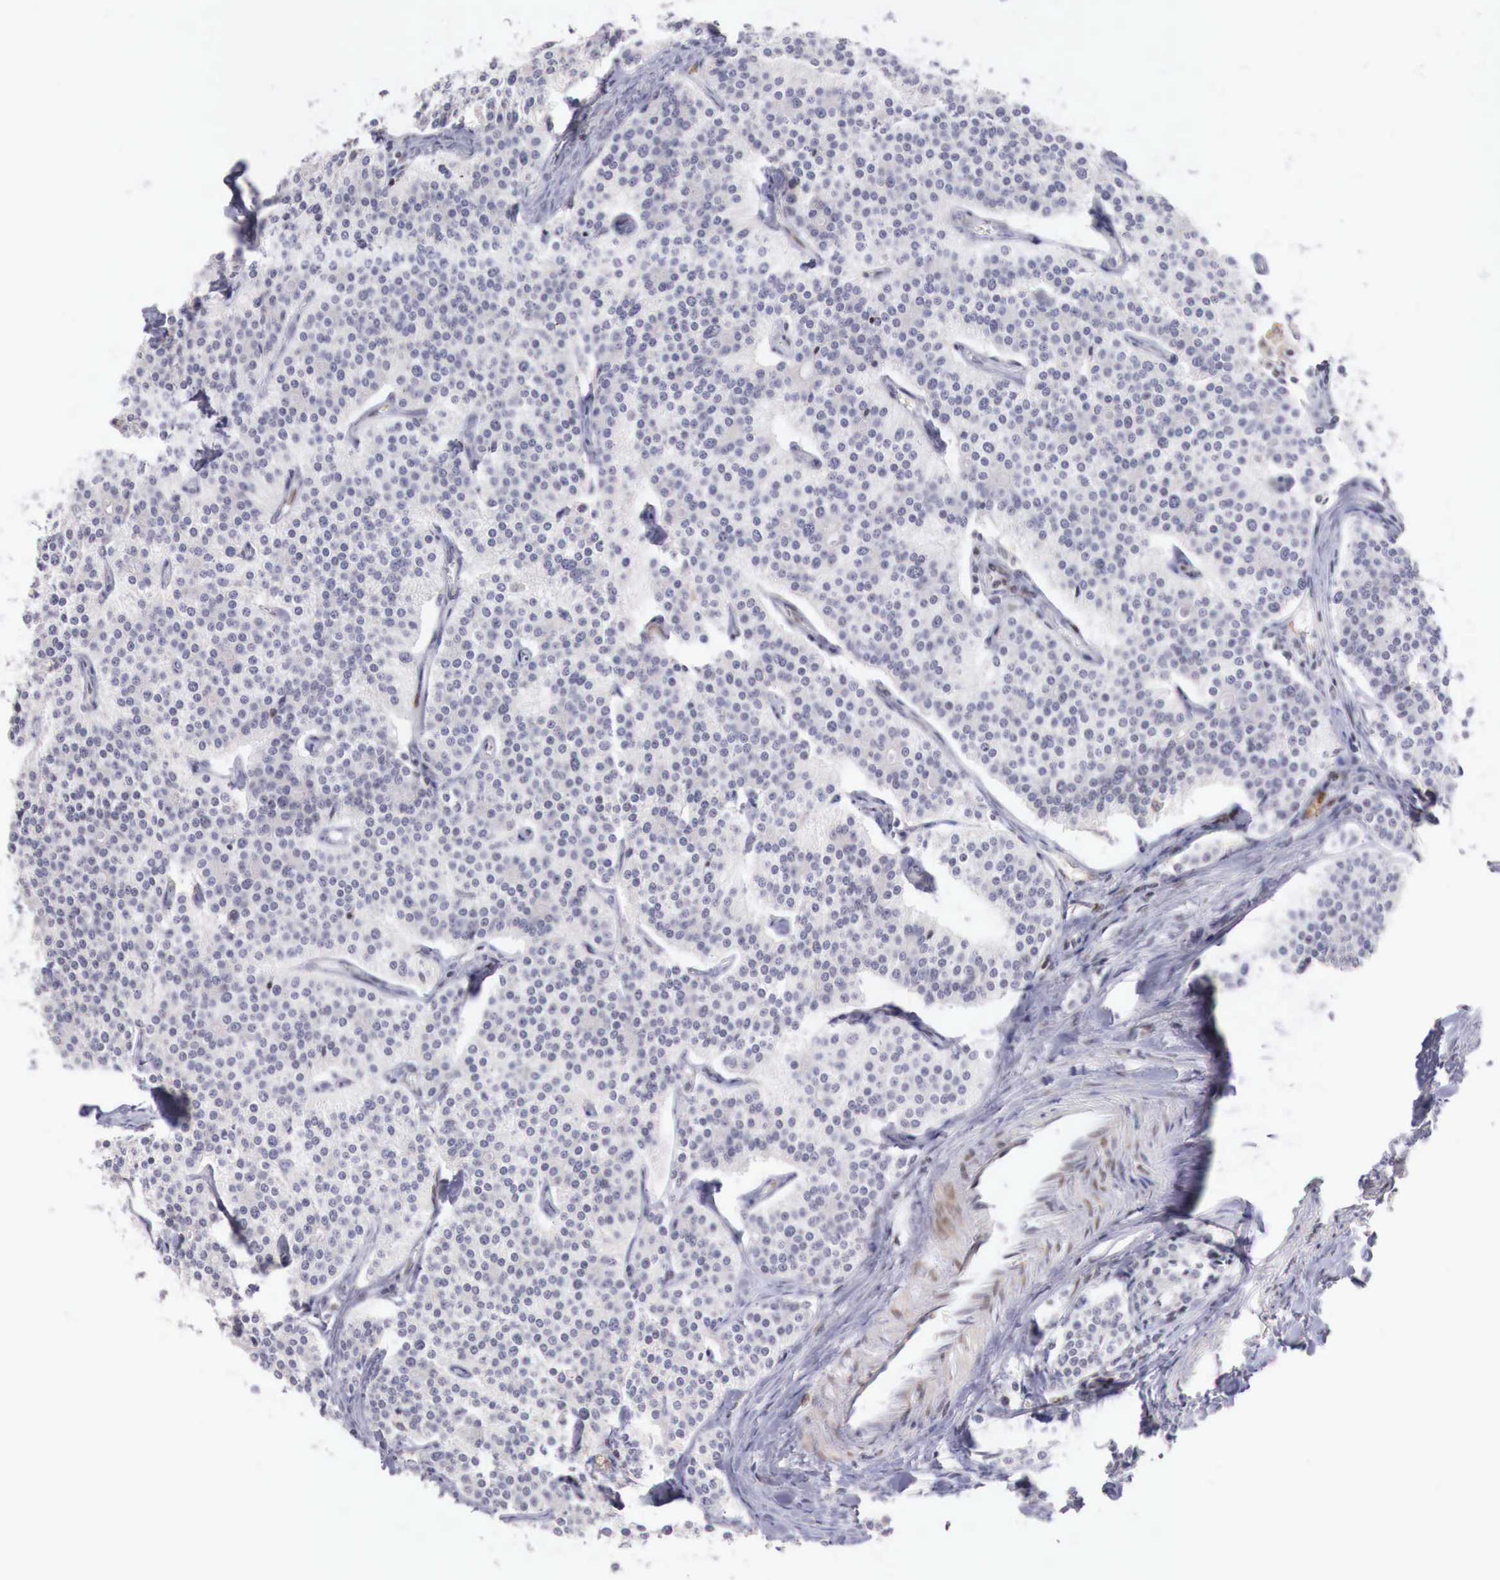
{"staining": {"intensity": "negative", "quantity": "none", "location": "none"}, "tissue": "carcinoid", "cell_type": "Tumor cells", "image_type": "cancer", "snomed": [{"axis": "morphology", "description": "Carcinoid, malignant, NOS"}, {"axis": "topography", "description": "Small intestine"}], "caption": "Photomicrograph shows no protein positivity in tumor cells of carcinoid (malignant) tissue.", "gene": "CLCN5", "patient": {"sex": "male", "age": 63}}